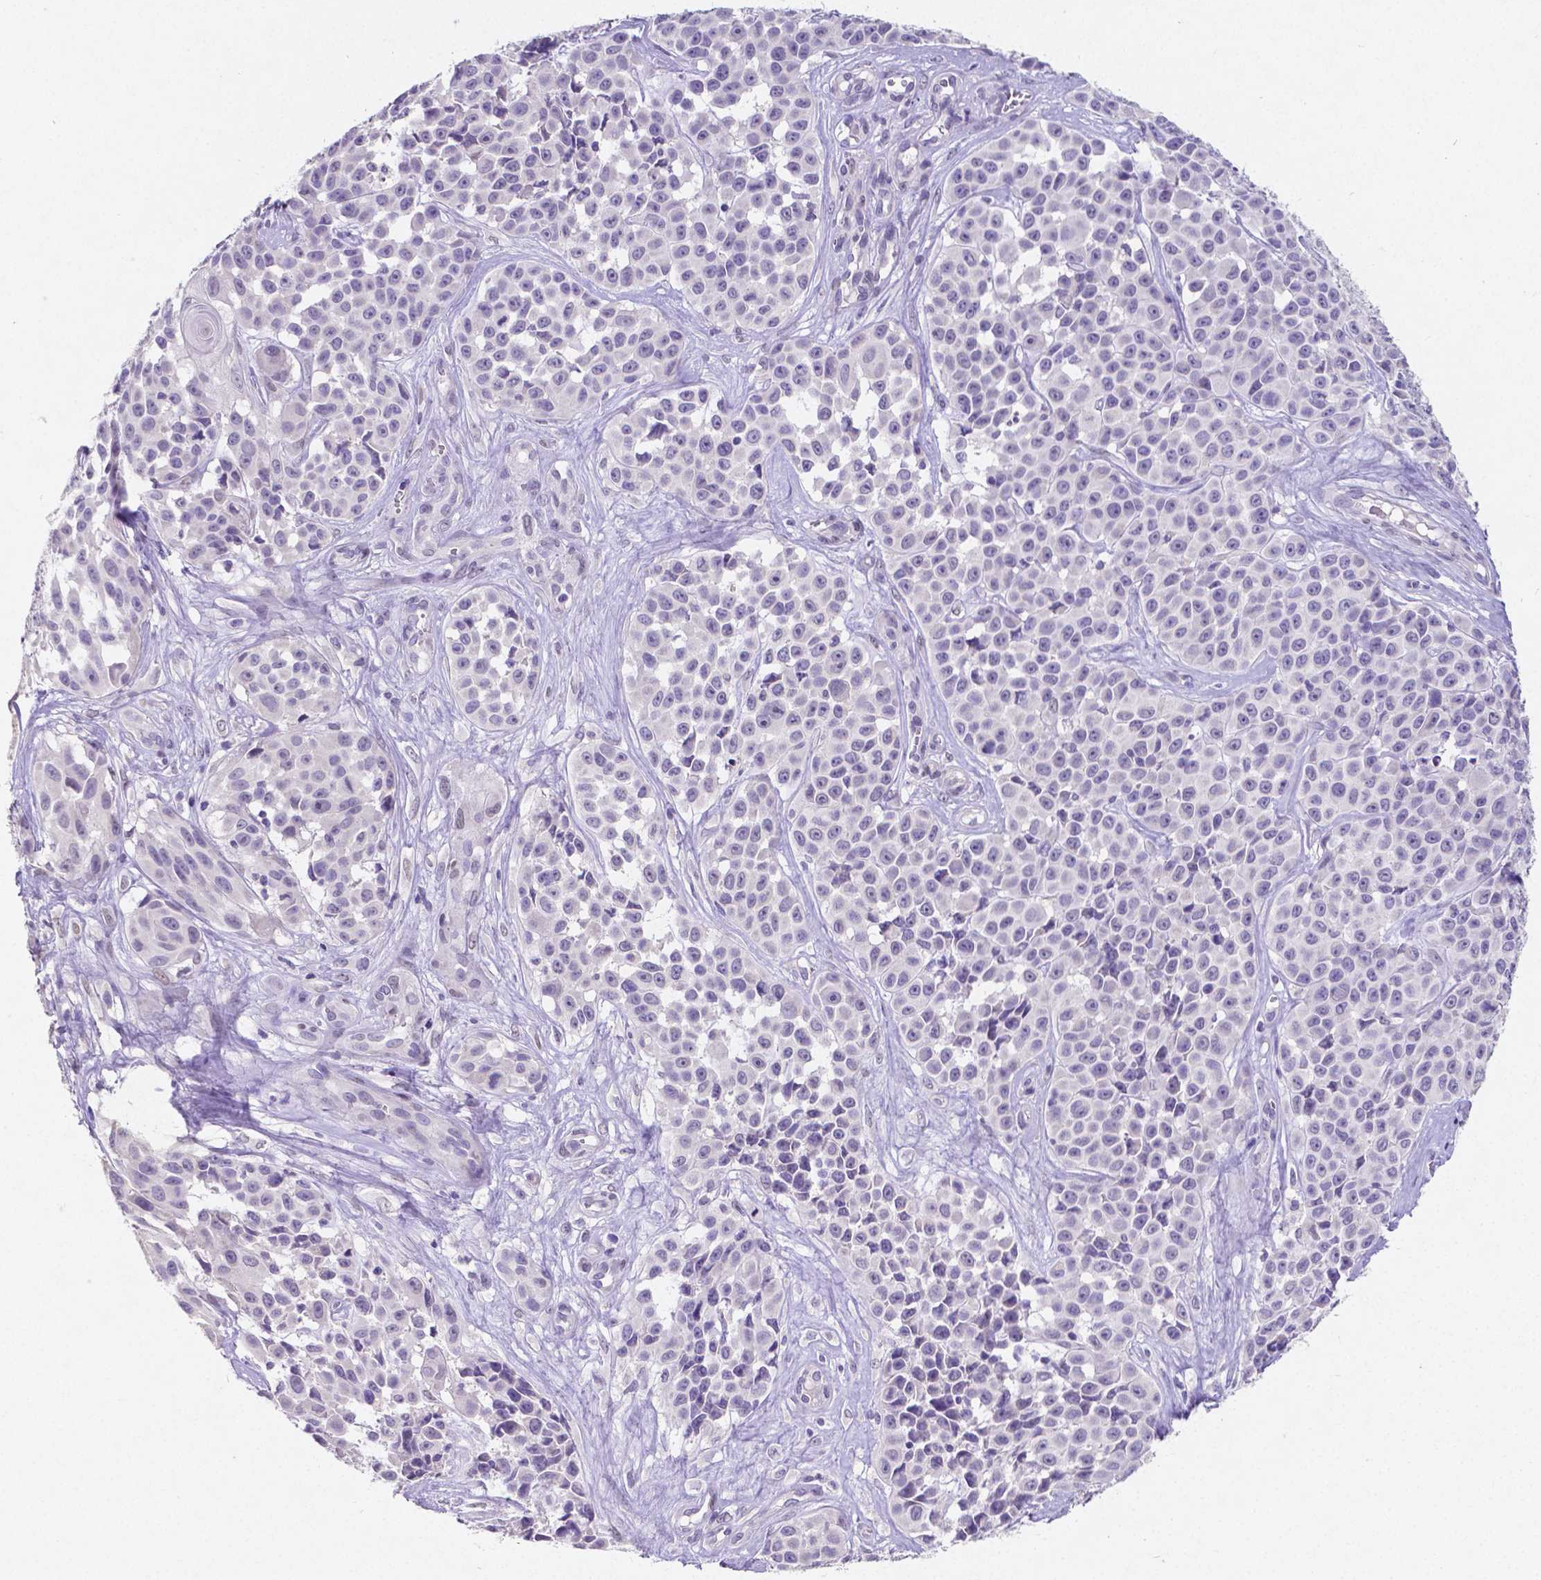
{"staining": {"intensity": "negative", "quantity": "none", "location": "none"}, "tissue": "melanoma", "cell_type": "Tumor cells", "image_type": "cancer", "snomed": [{"axis": "morphology", "description": "Malignant melanoma, NOS"}, {"axis": "topography", "description": "Skin"}], "caption": "IHC micrograph of neoplastic tissue: melanoma stained with DAB reveals no significant protein staining in tumor cells.", "gene": "SATB2", "patient": {"sex": "female", "age": 88}}